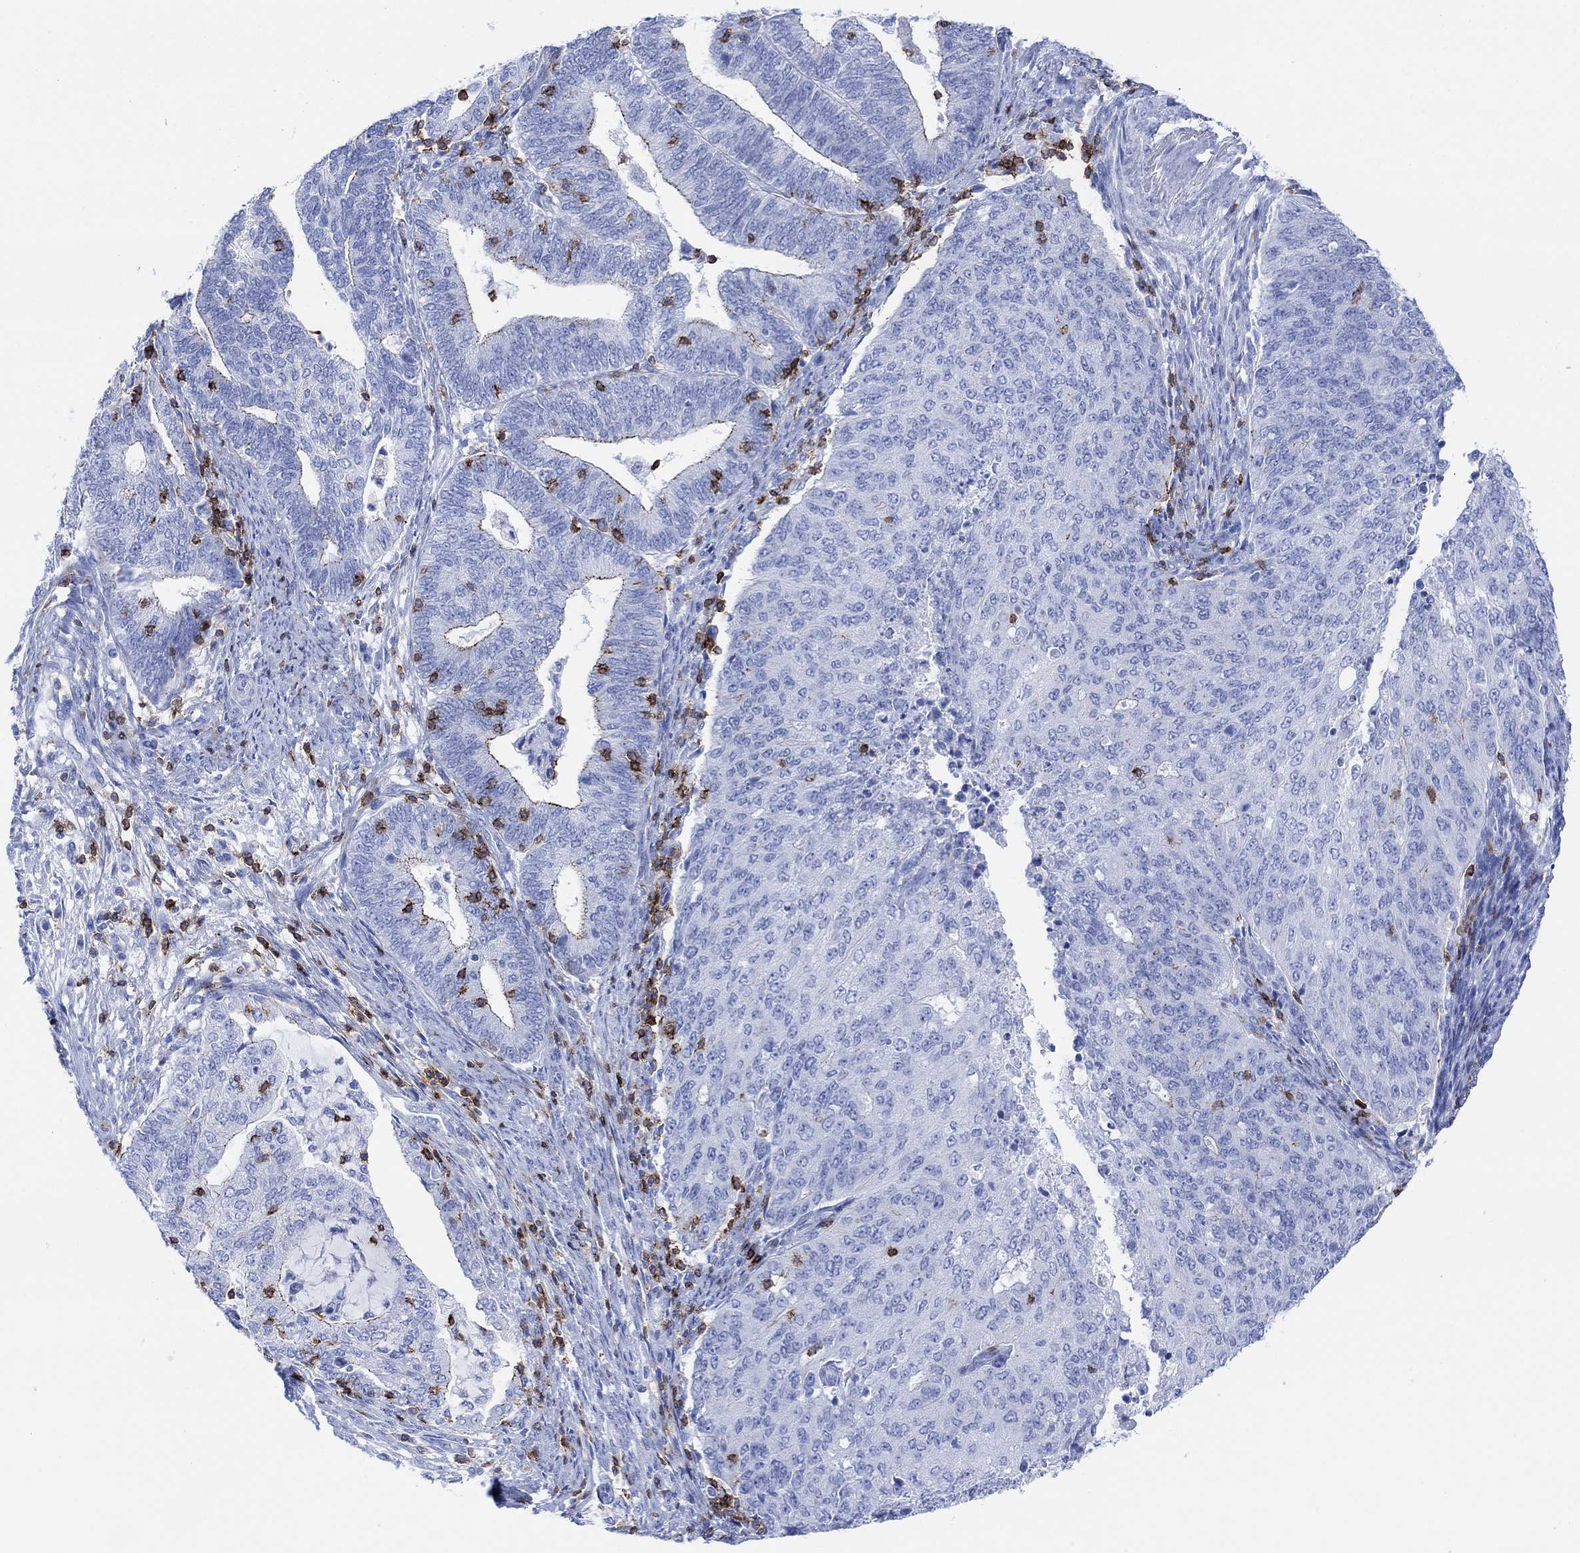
{"staining": {"intensity": "strong", "quantity": "<25%", "location": "cytoplasmic/membranous"}, "tissue": "endometrial cancer", "cell_type": "Tumor cells", "image_type": "cancer", "snomed": [{"axis": "morphology", "description": "Adenocarcinoma, NOS"}, {"axis": "topography", "description": "Endometrium"}], "caption": "The histopathology image shows staining of endometrial cancer (adenocarcinoma), revealing strong cytoplasmic/membranous protein positivity (brown color) within tumor cells.", "gene": "GPR65", "patient": {"sex": "female", "age": 82}}